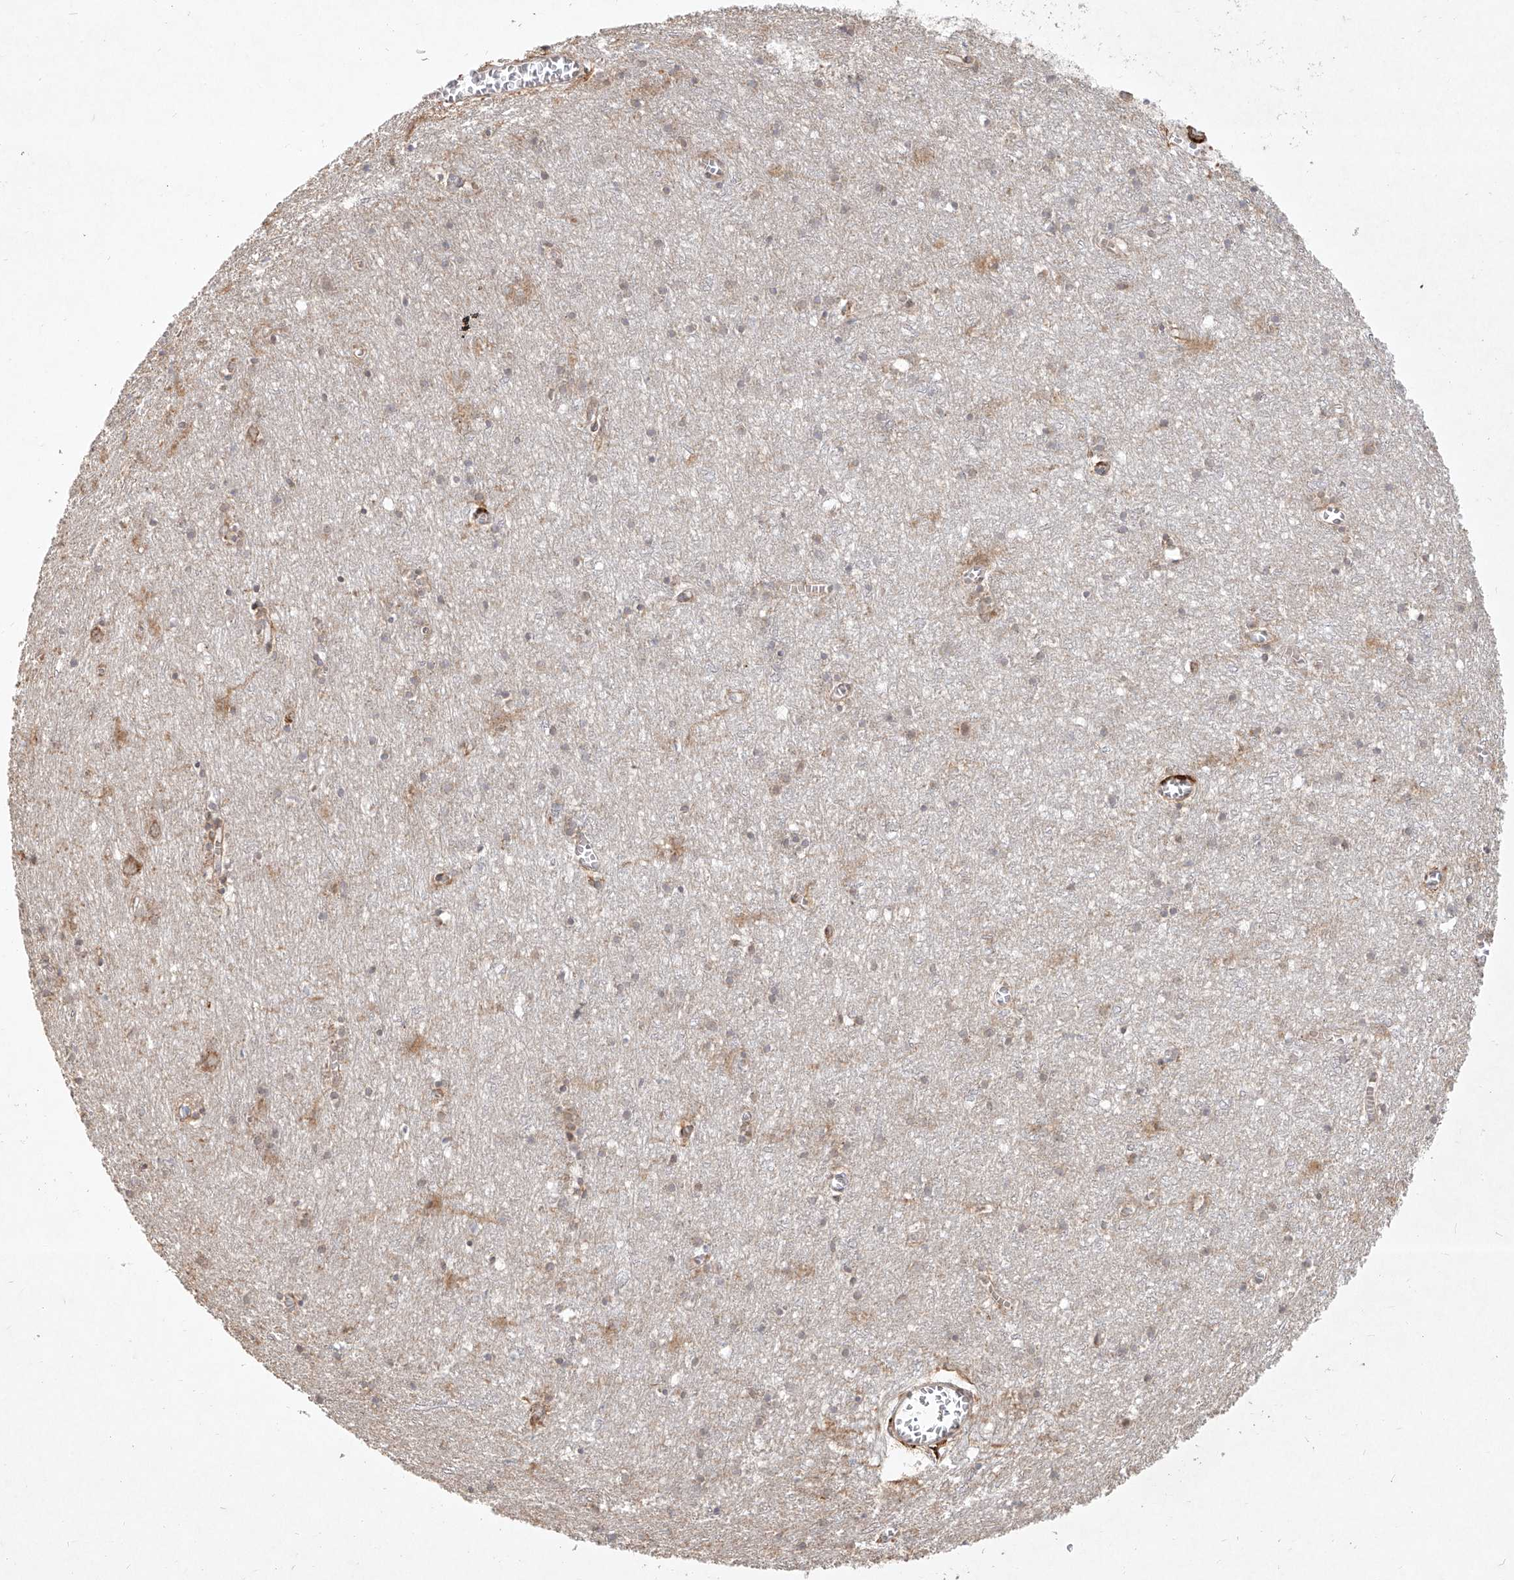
{"staining": {"intensity": "moderate", "quantity": ">75%", "location": "cytoplasmic/membranous"}, "tissue": "cerebral cortex", "cell_type": "Endothelial cells", "image_type": "normal", "snomed": [{"axis": "morphology", "description": "Normal tissue, NOS"}, {"axis": "topography", "description": "Cerebral cortex"}], "caption": "An immunohistochemistry (IHC) micrograph of normal tissue is shown. Protein staining in brown shows moderate cytoplasmic/membranous positivity in cerebral cortex within endothelial cells. (brown staining indicates protein expression, while blue staining denotes nuclei).", "gene": "CD209", "patient": {"sex": "female", "age": 64}}